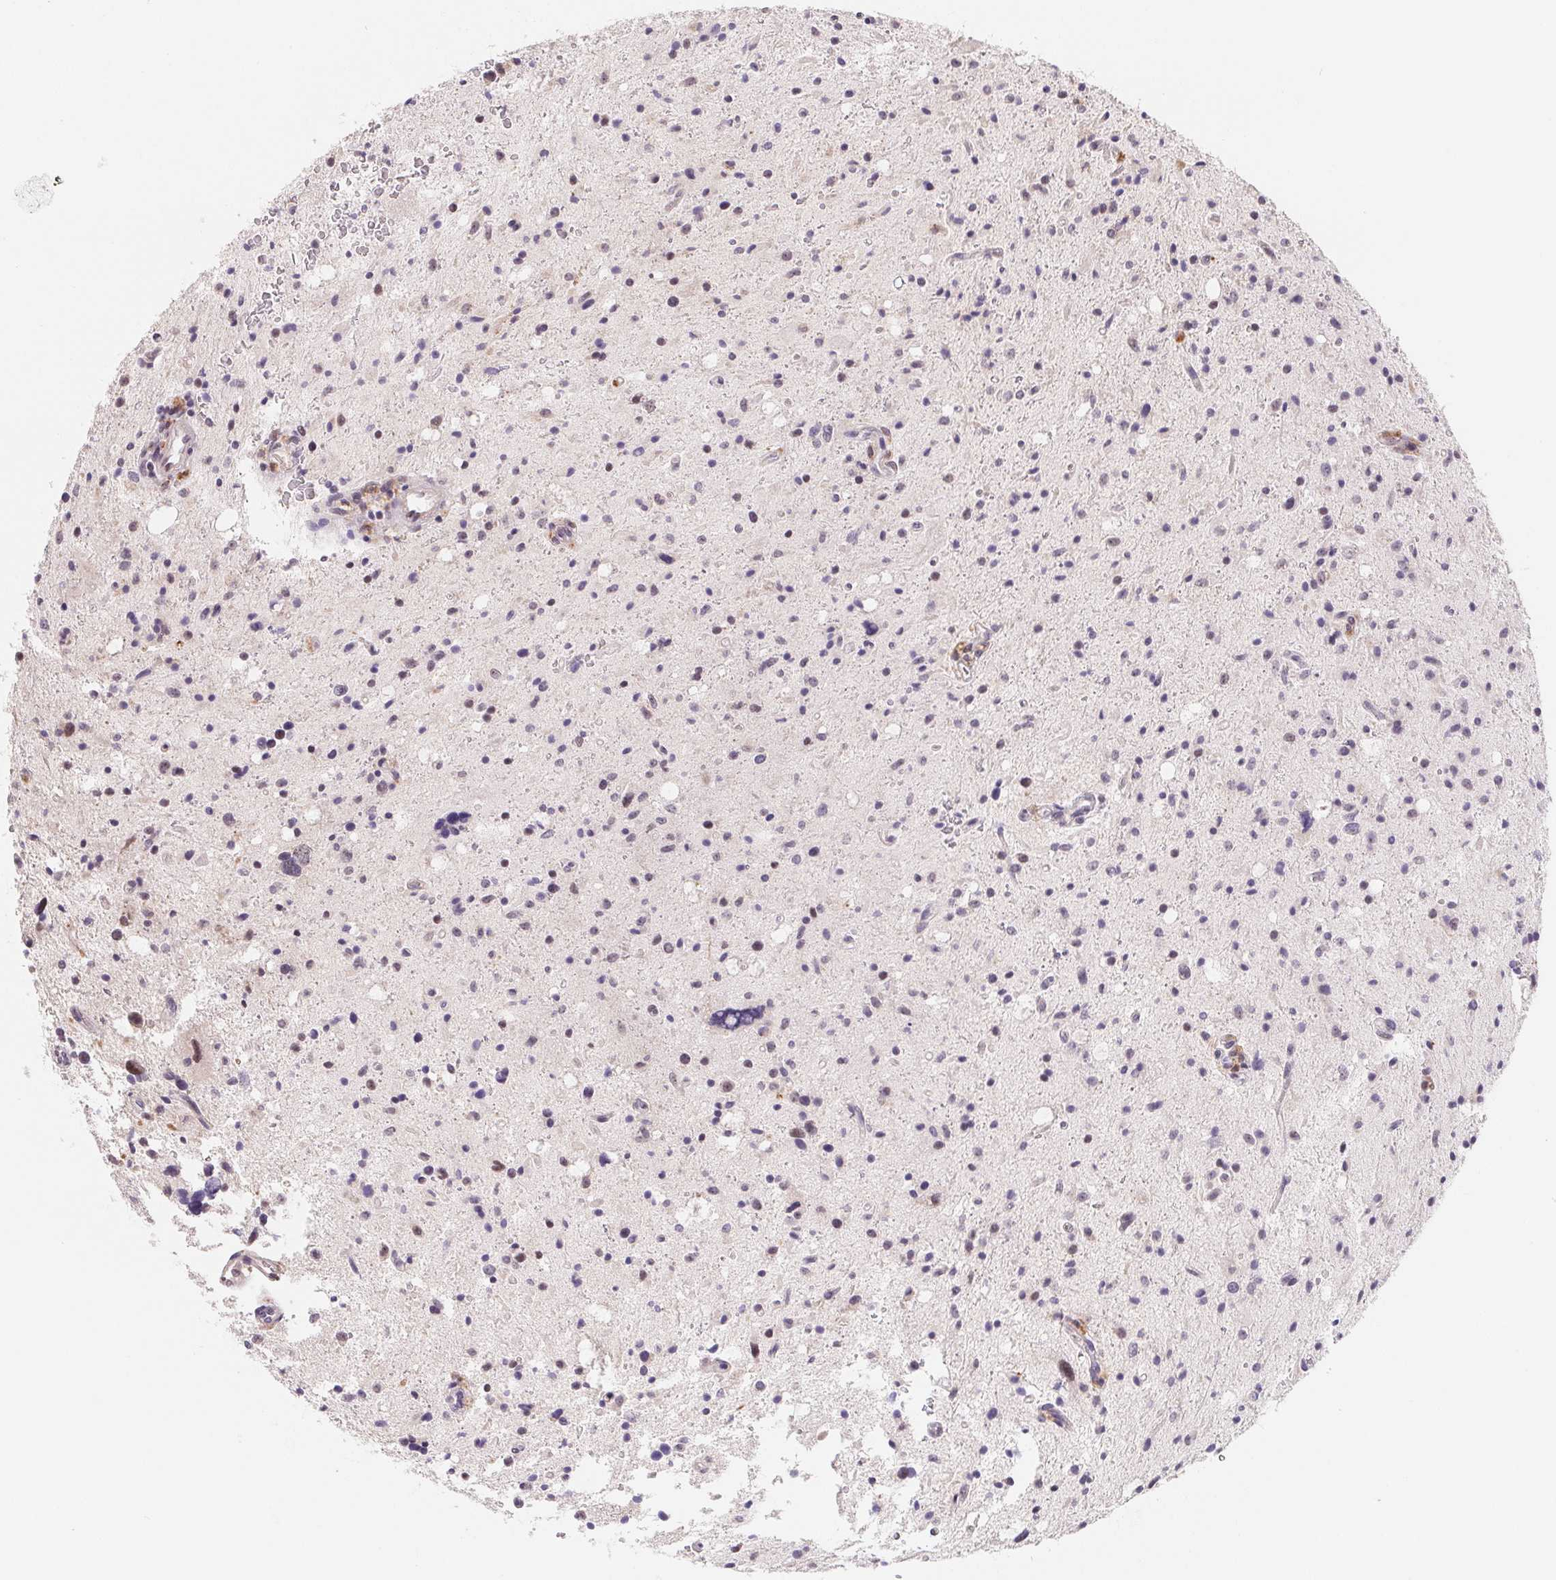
{"staining": {"intensity": "moderate", "quantity": "<25%", "location": "nuclear"}, "tissue": "glioma", "cell_type": "Tumor cells", "image_type": "cancer", "snomed": [{"axis": "morphology", "description": "Glioma, malignant, Low grade"}, {"axis": "topography", "description": "Brain"}], "caption": "A high-resolution photomicrograph shows immunohistochemistry staining of glioma, which shows moderate nuclear expression in about <25% of tumor cells.", "gene": "LCA5L", "patient": {"sex": "female", "age": 58}}